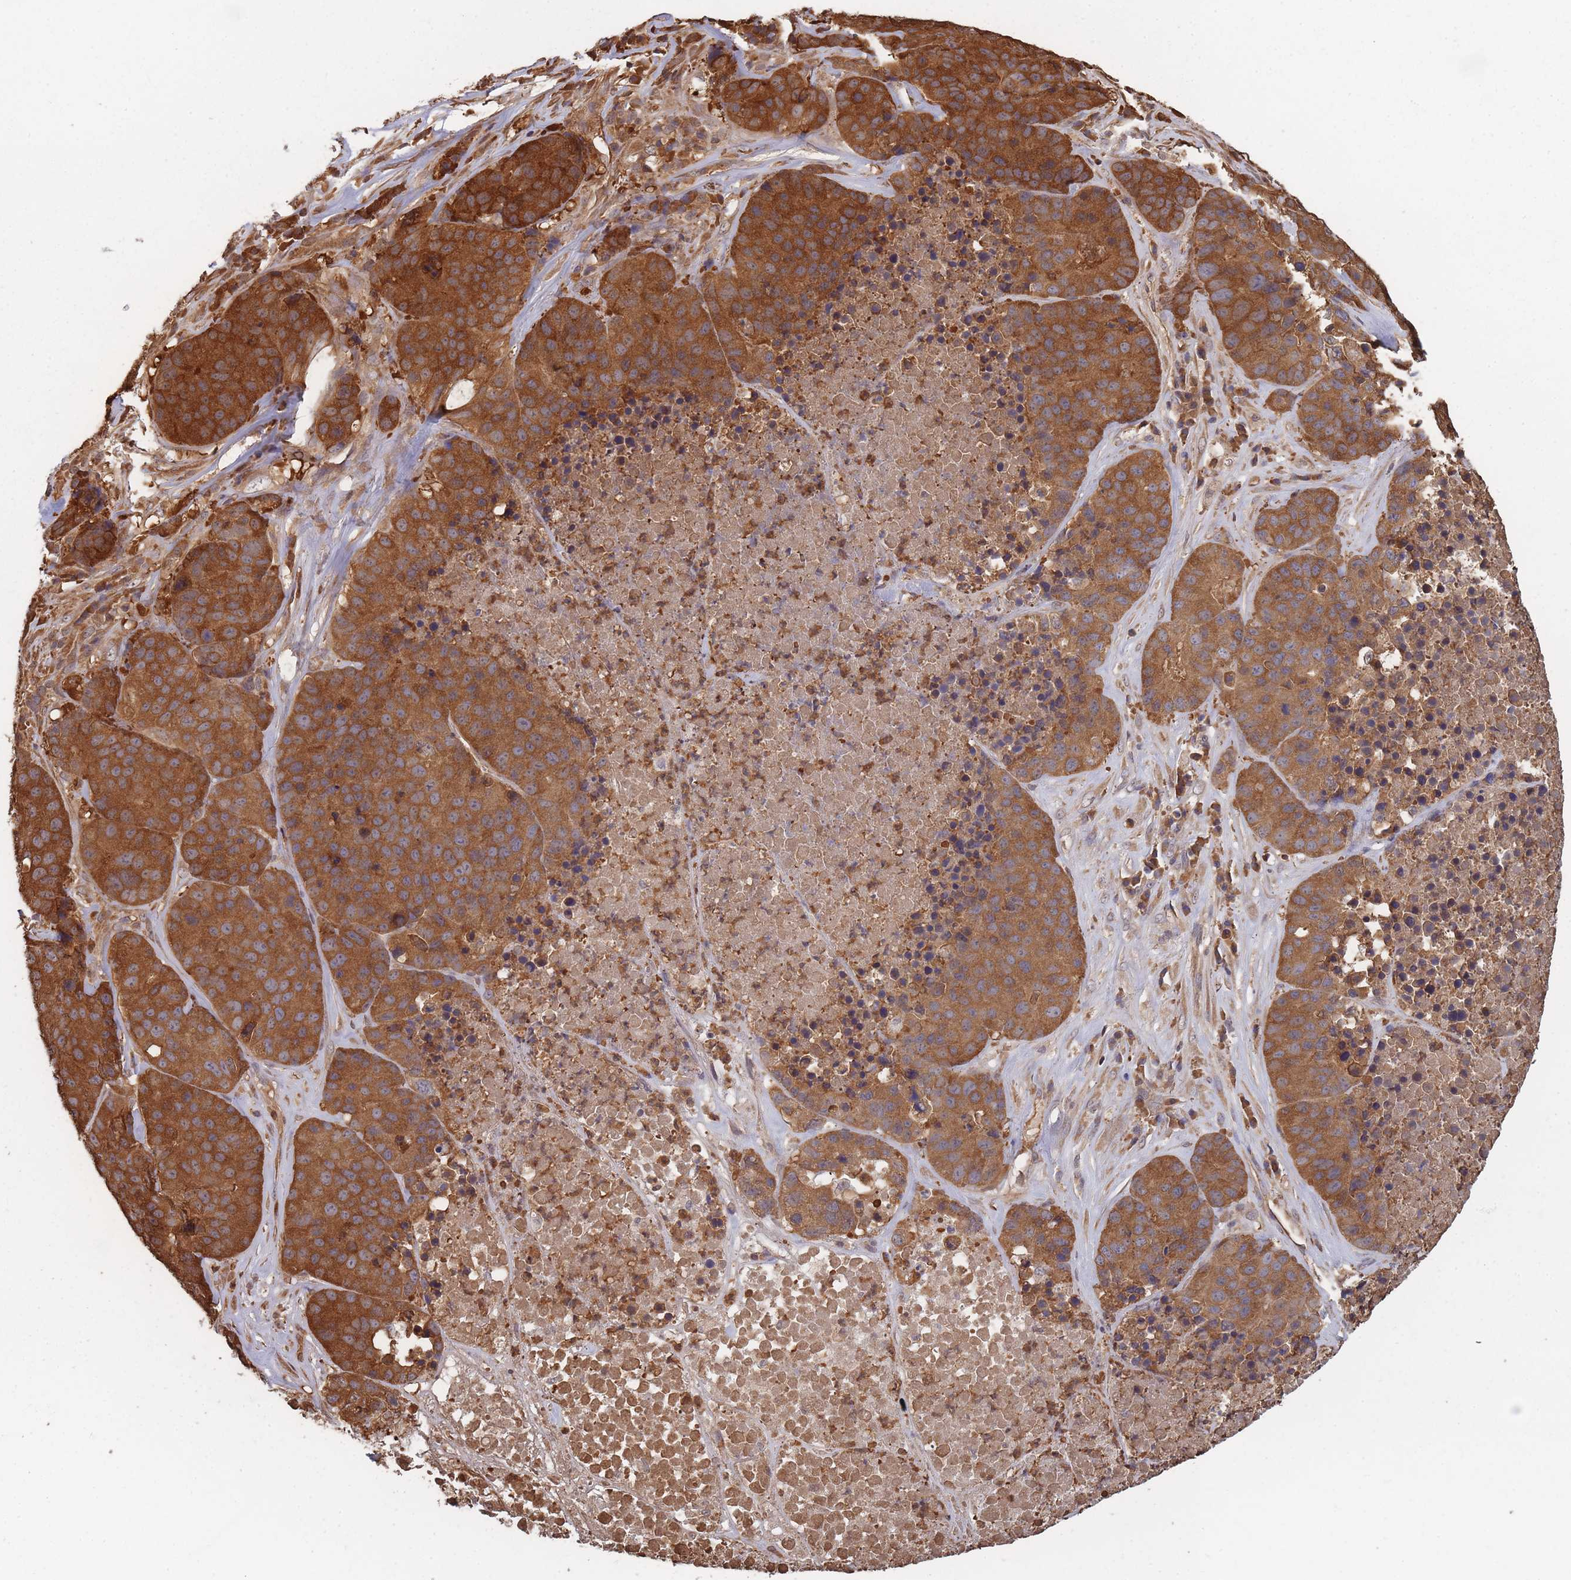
{"staining": {"intensity": "strong", "quantity": ">75%", "location": "cytoplasmic/membranous"}, "tissue": "stomach cancer", "cell_type": "Tumor cells", "image_type": "cancer", "snomed": [{"axis": "morphology", "description": "Adenocarcinoma, NOS"}, {"axis": "topography", "description": "Stomach"}], "caption": "About >75% of tumor cells in stomach cancer display strong cytoplasmic/membranous protein expression as visualized by brown immunohistochemical staining.", "gene": "ARL13B", "patient": {"sex": "male", "age": 71}}